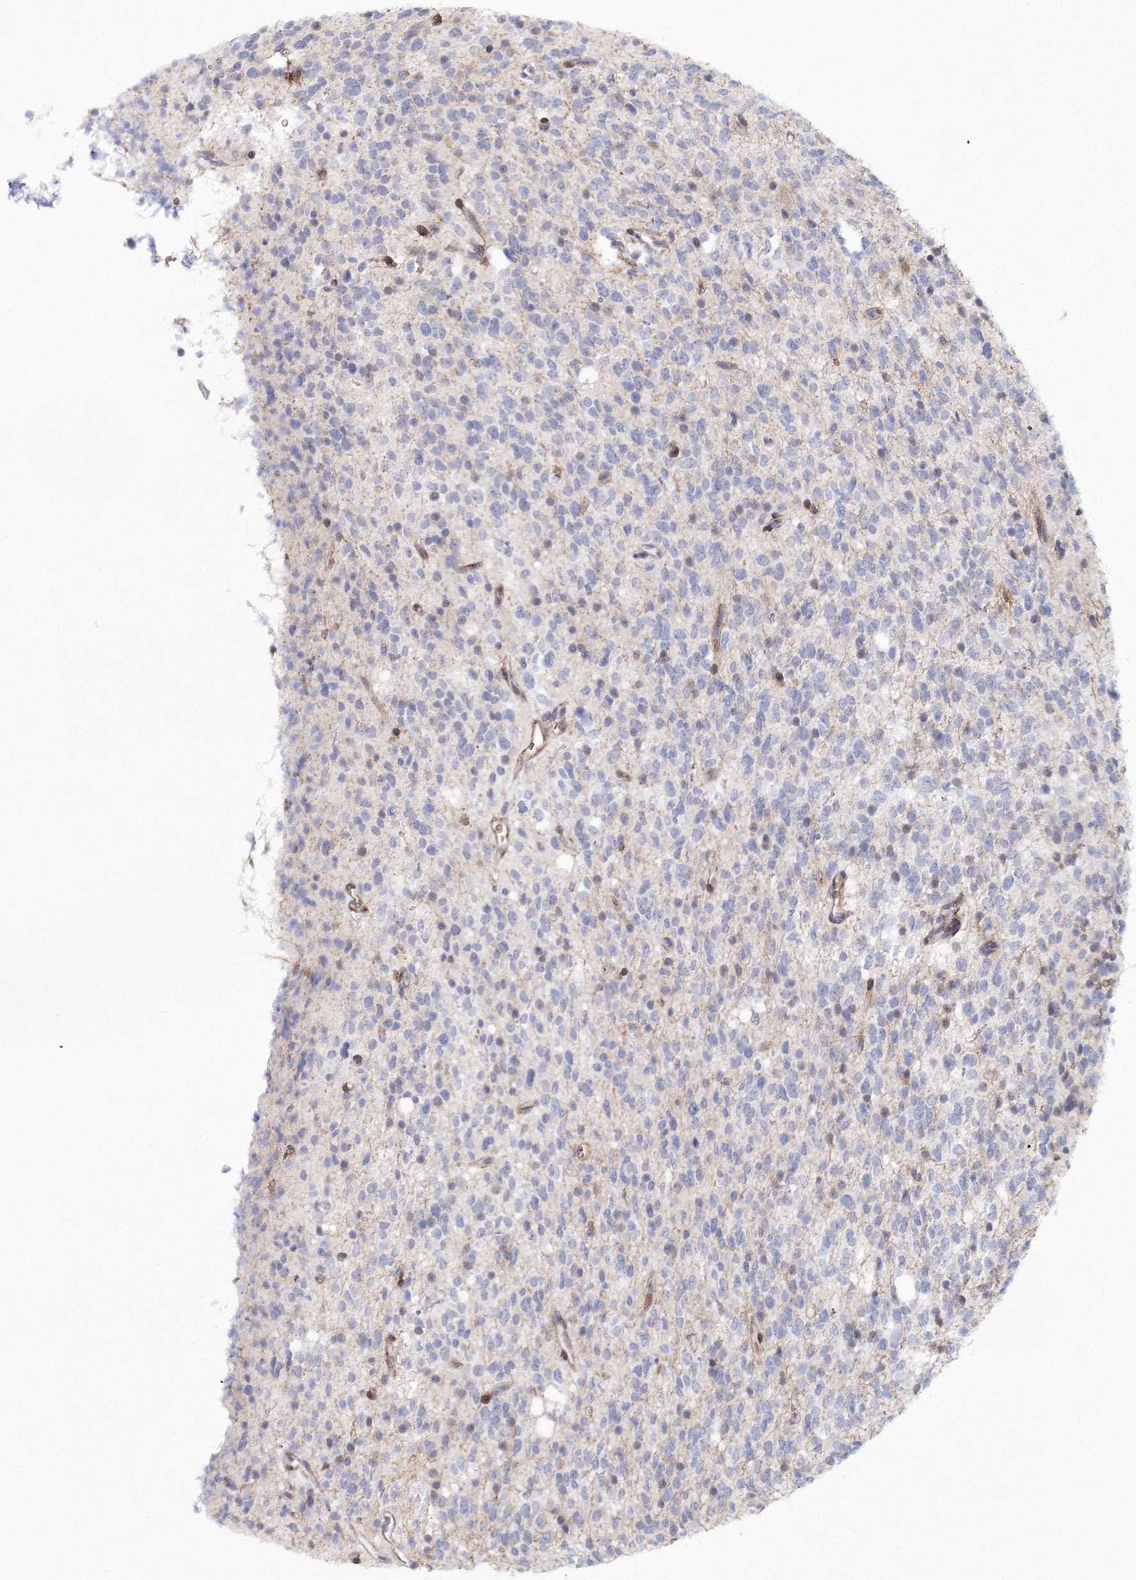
{"staining": {"intensity": "negative", "quantity": "none", "location": "none"}, "tissue": "glioma", "cell_type": "Tumor cells", "image_type": "cancer", "snomed": [{"axis": "morphology", "description": "Glioma, malignant, High grade"}, {"axis": "topography", "description": "Brain"}], "caption": "IHC micrograph of human malignant high-grade glioma stained for a protein (brown), which displays no positivity in tumor cells.", "gene": "C11orf52", "patient": {"sex": "male", "age": 34}}